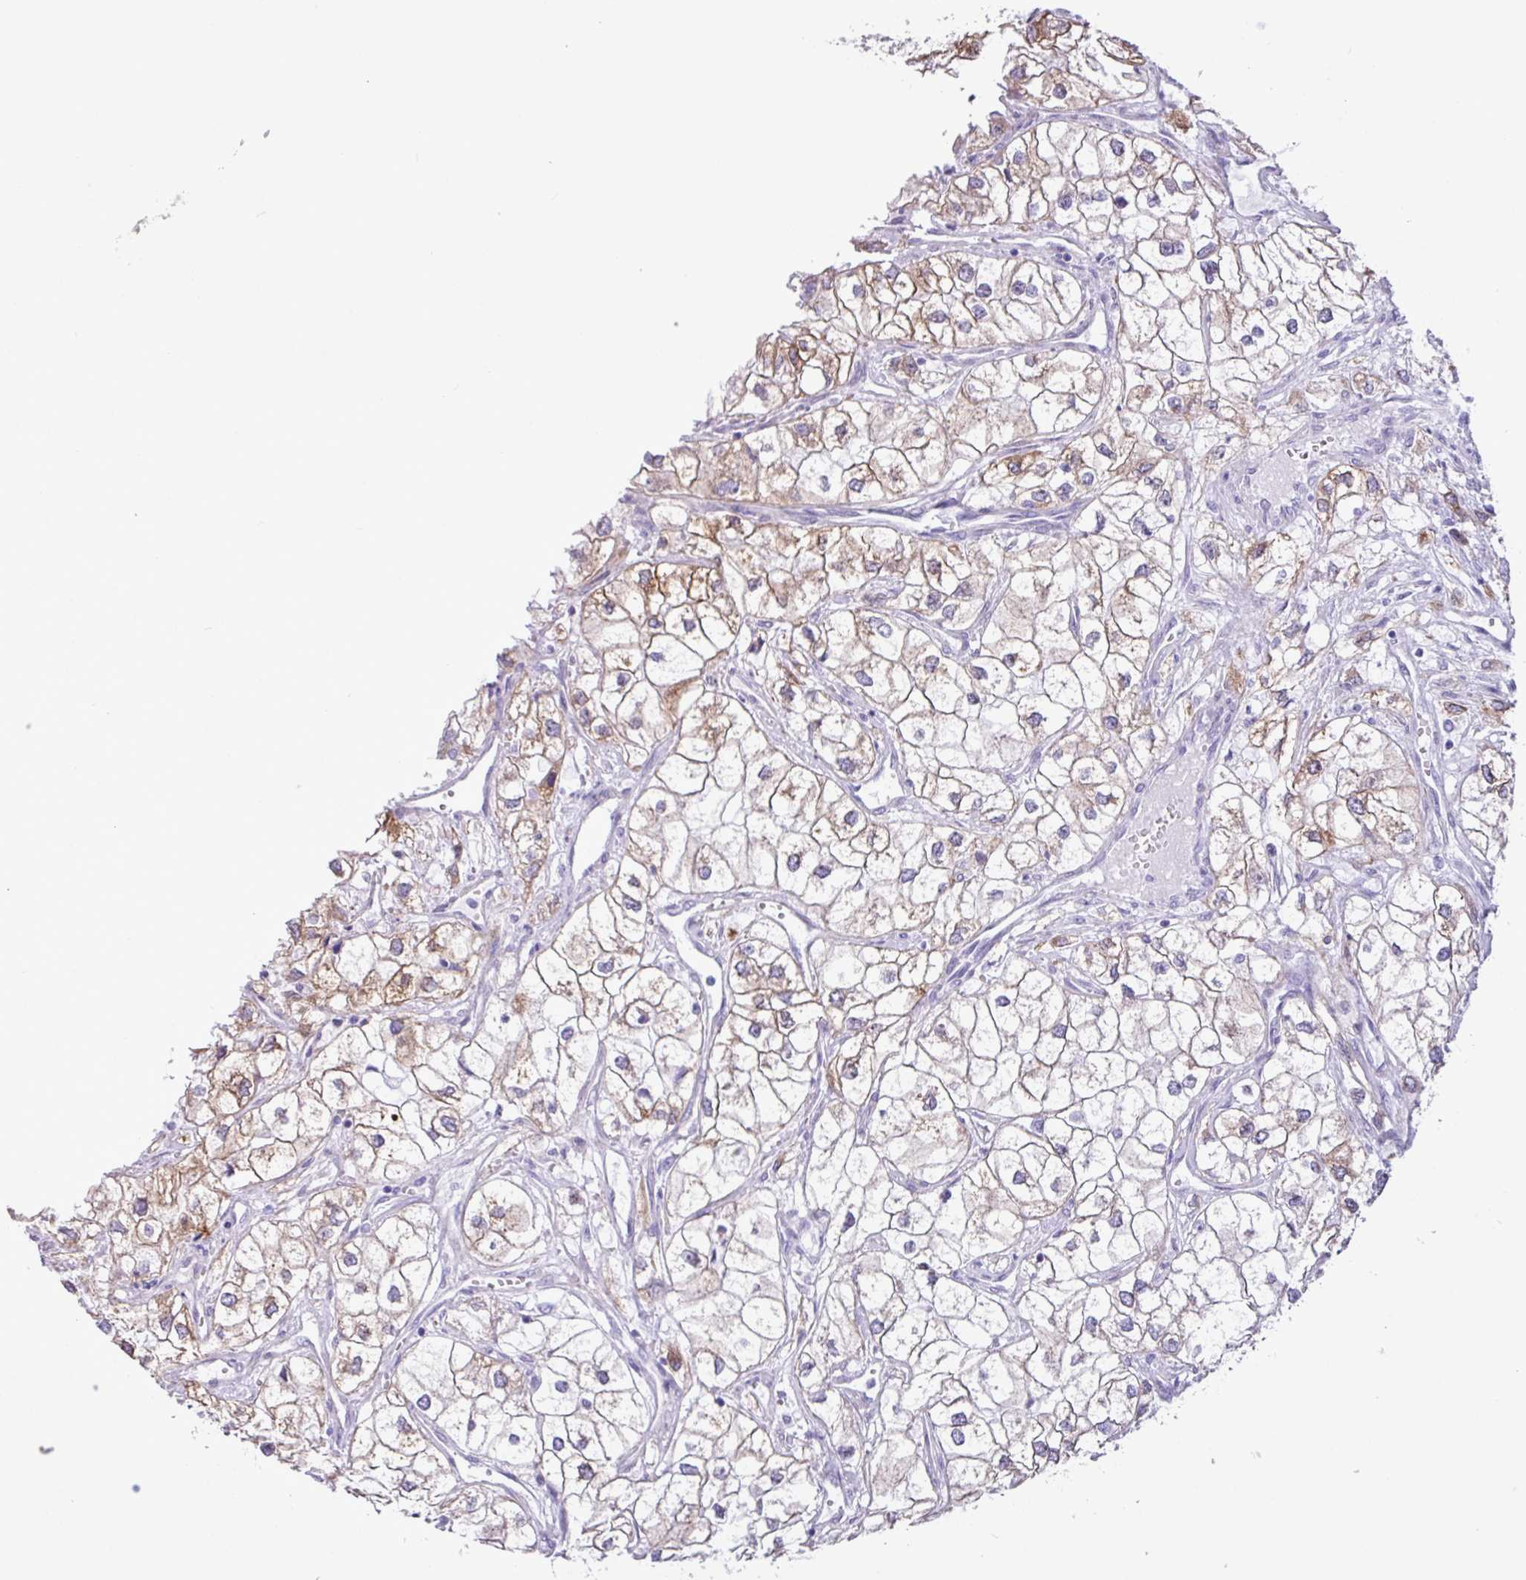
{"staining": {"intensity": "moderate", "quantity": "25%-75%", "location": "cytoplasmic/membranous"}, "tissue": "renal cancer", "cell_type": "Tumor cells", "image_type": "cancer", "snomed": [{"axis": "morphology", "description": "Adenocarcinoma, NOS"}, {"axis": "topography", "description": "Kidney"}], "caption": "Immunohistochemical staining of human renal cancer shows medium levels of moderate cytoplasmic/membranous expression in approximately 25%-75% of tumor cells.", "gene": "SLC38A1", "patient": {"sex": "male", "age": 59}}